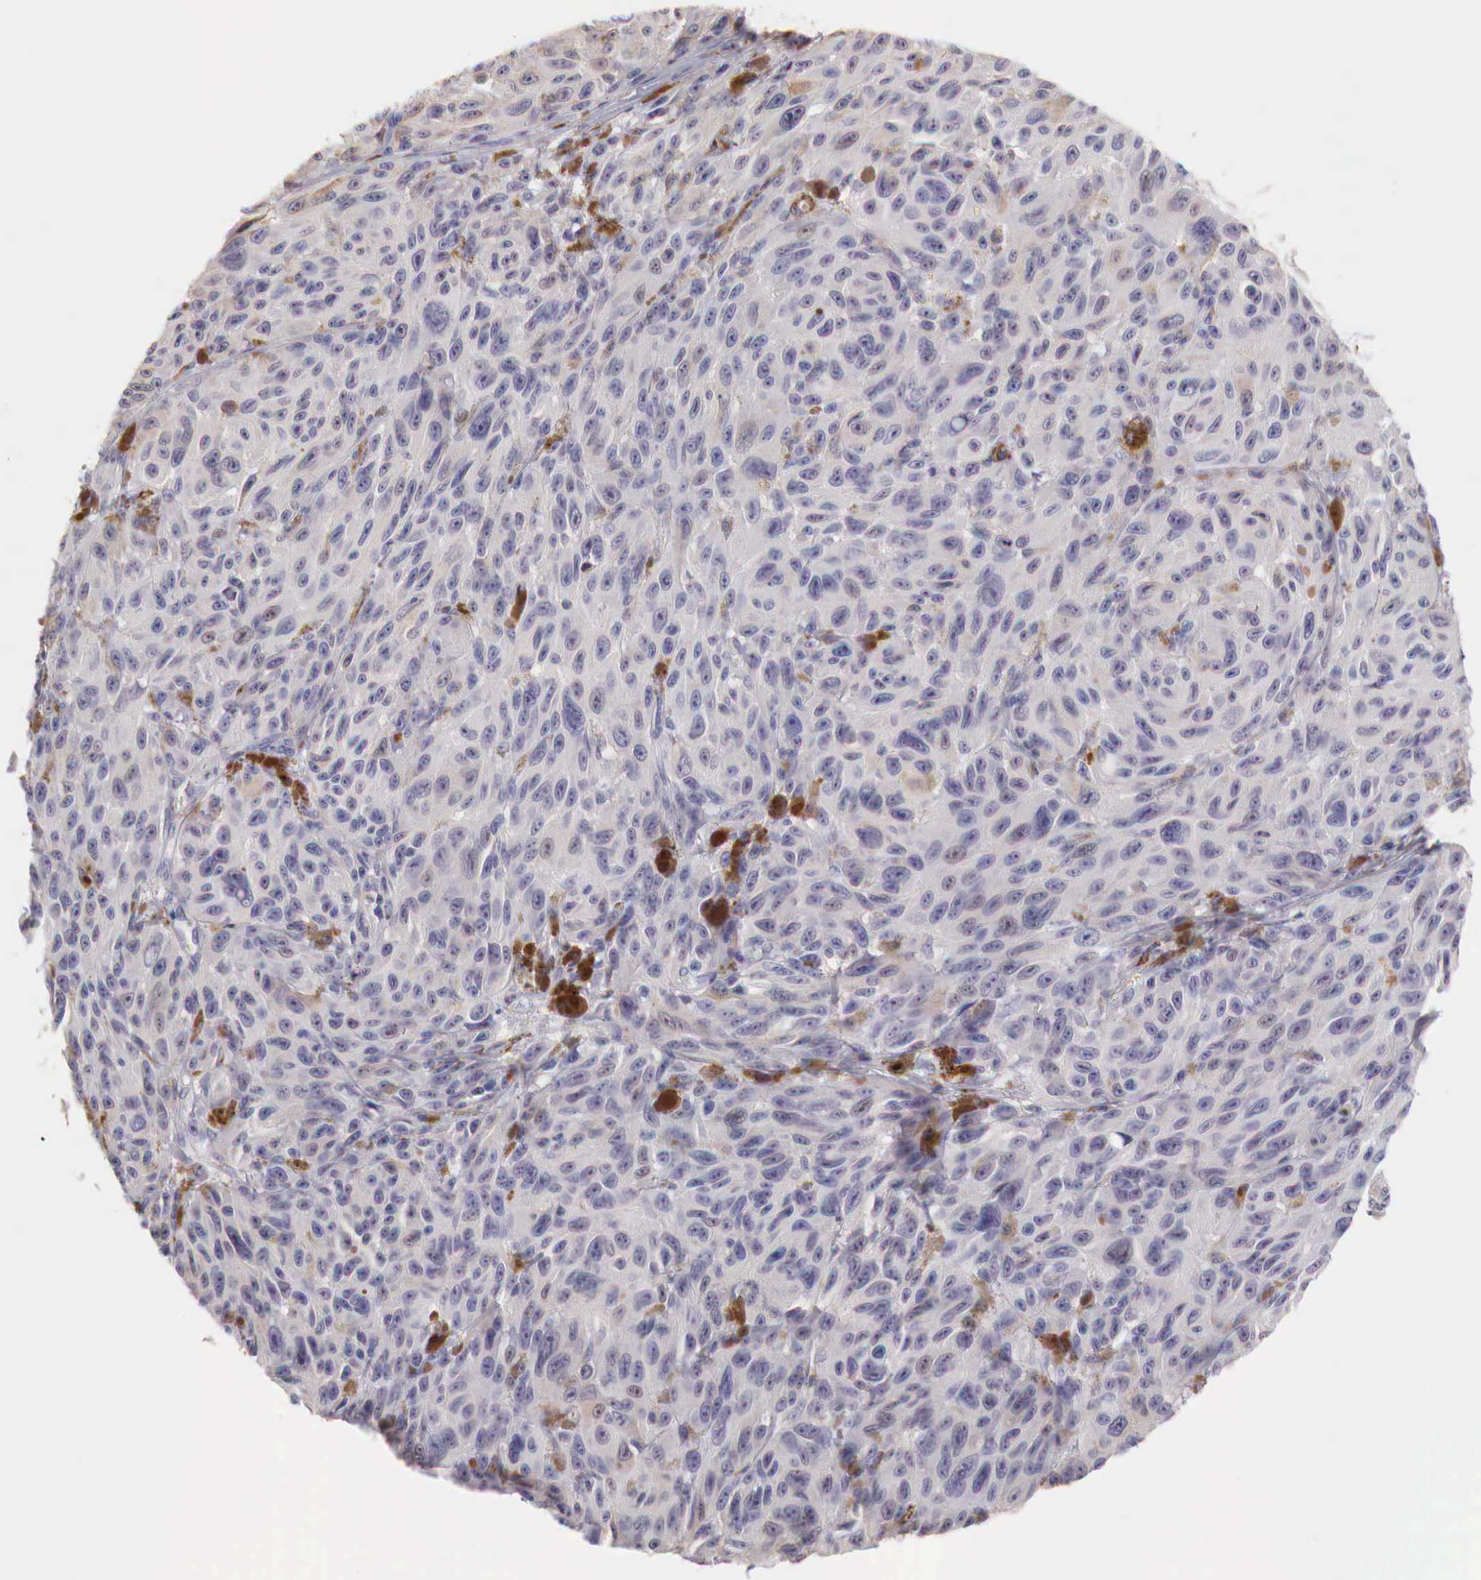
{"staining": {"intensity": "negative", "quantity": "none", "location": "none"}, "tissue": "melanoma", "cell_type": "Tumor cells", "image_type": "cancer", "snomed": [{"axis": "morphology", "description": "Malignant melanoma, NOS"}, {"axis": "topography", "description": "Skin"}], "caption": "DAB (3,3'-diaminobenzidine) immunohistochemical staining of human melanoma displays no significant staining in tumor cells. Nuclei are stained in blue.", "gene": "XPNPEP2", "patient": {"sex": "male", "age": 70}}